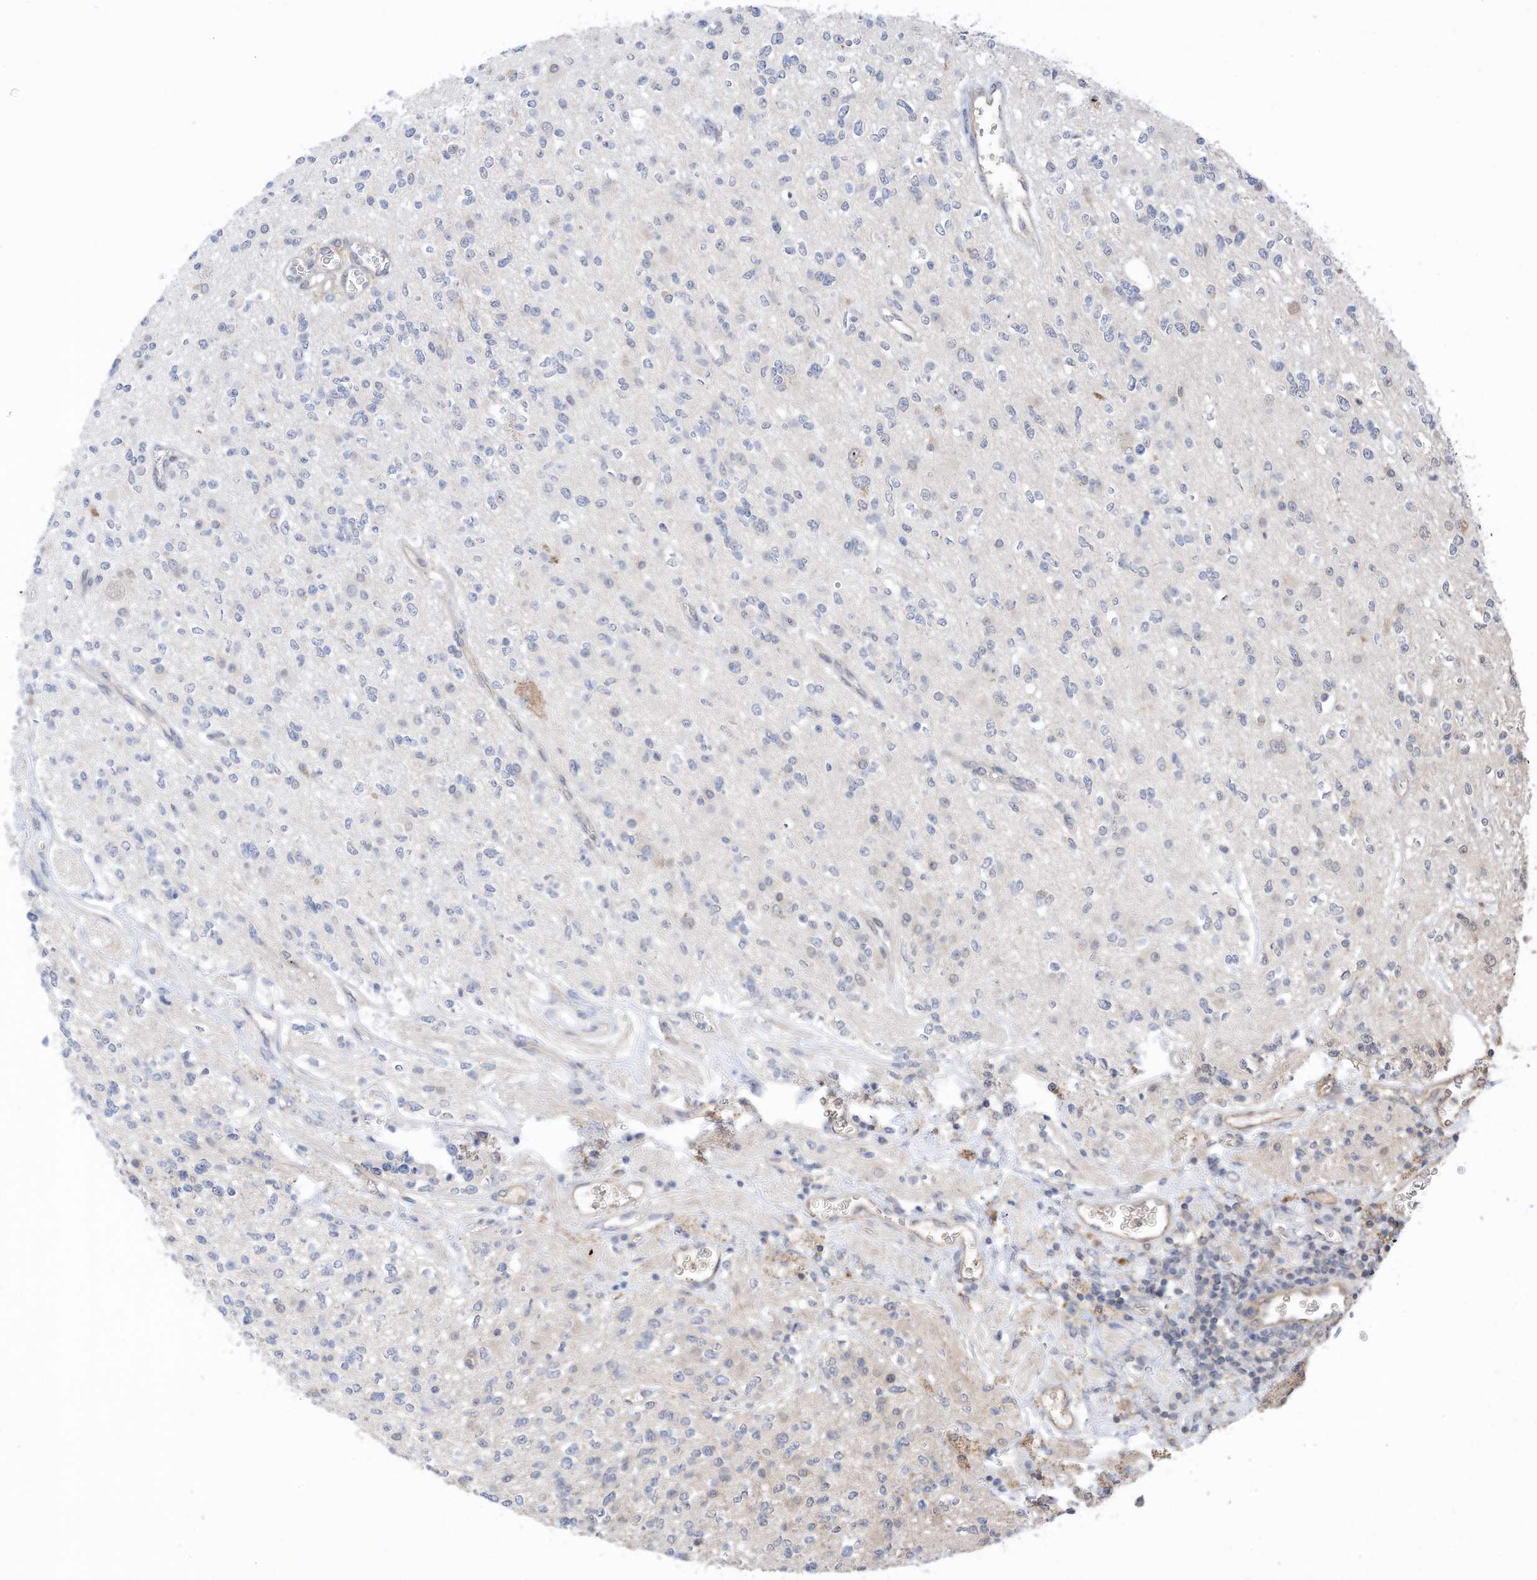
{"staining": {"intensity": "negative", "quantity": "none", "location": "none"}, "tissue": "glioma", "cell_type": "Tumor cells", "image_type": "cancer", "snomed": [{"axis": "morphology", "description": "Glioma, malignant, High grade"}, {"axis": "topography", "description": "Brain"}], "caption": "Photomicrograph shows no protein expression in tumor cells of malignant high-grade glioma tissue.", "gene": "REC8", "patient": {"sex": "male", "age": 34}}